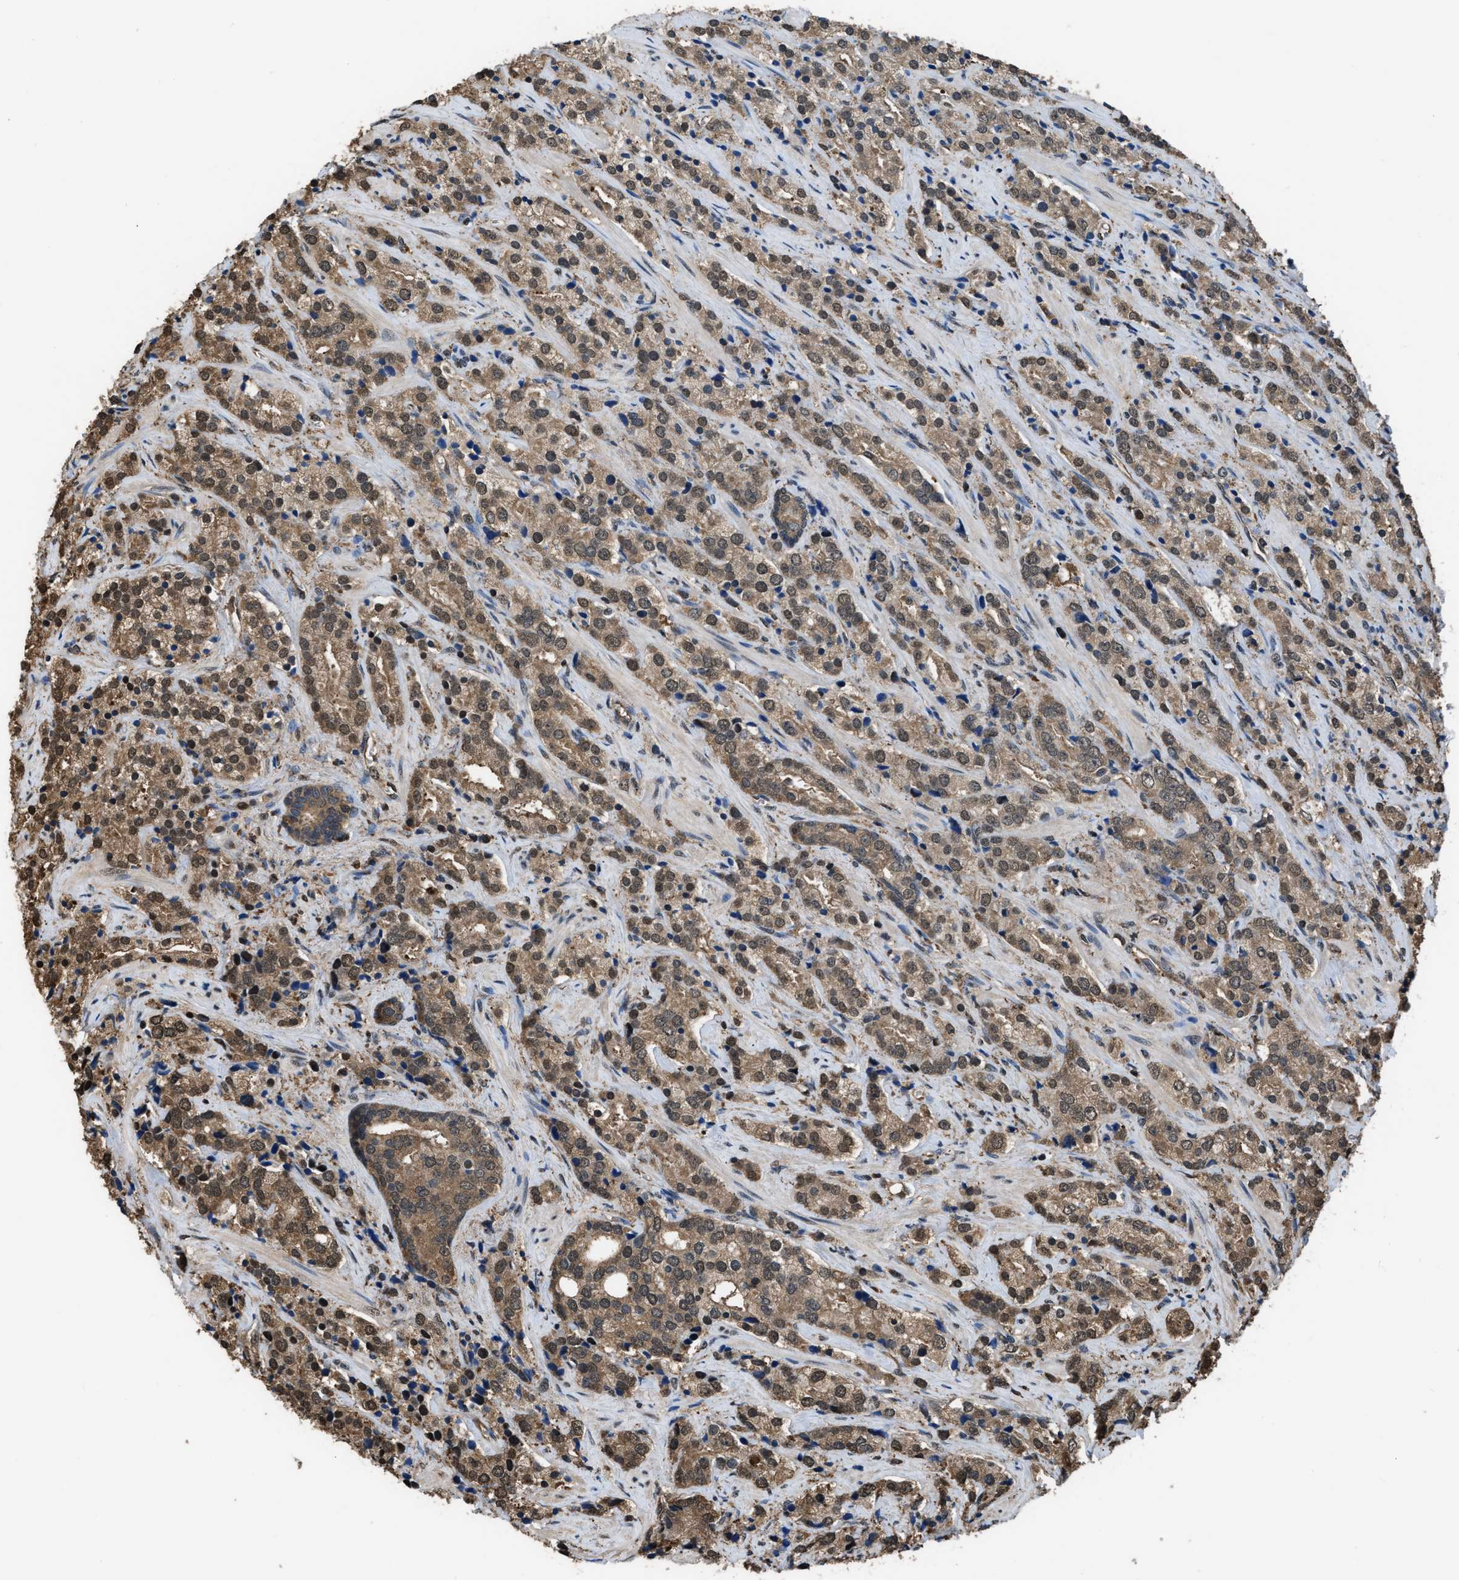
{"staining": {"intensity": "moderate", "quantity": ">75%", "location": "cytoplasmic/membranous,nuclear"}, "tissue": "prostate cancer", "cell_type": "Tumor cells", "image_type": "cancer", "snomed": [{"axis": "morphology", "description": "Adenocarcinoma, High grade"}, {"axis": "topography", "description": "Prostate"}], "caption": "Adenocarcinoma (high-grade) (prostate) stained for a protein demonstrates moderate cytoplasmic/membranous and nuclear positivity in tumor cells.", "gene": "FNTA", "patient": {"sex": "male", "age": 71}}